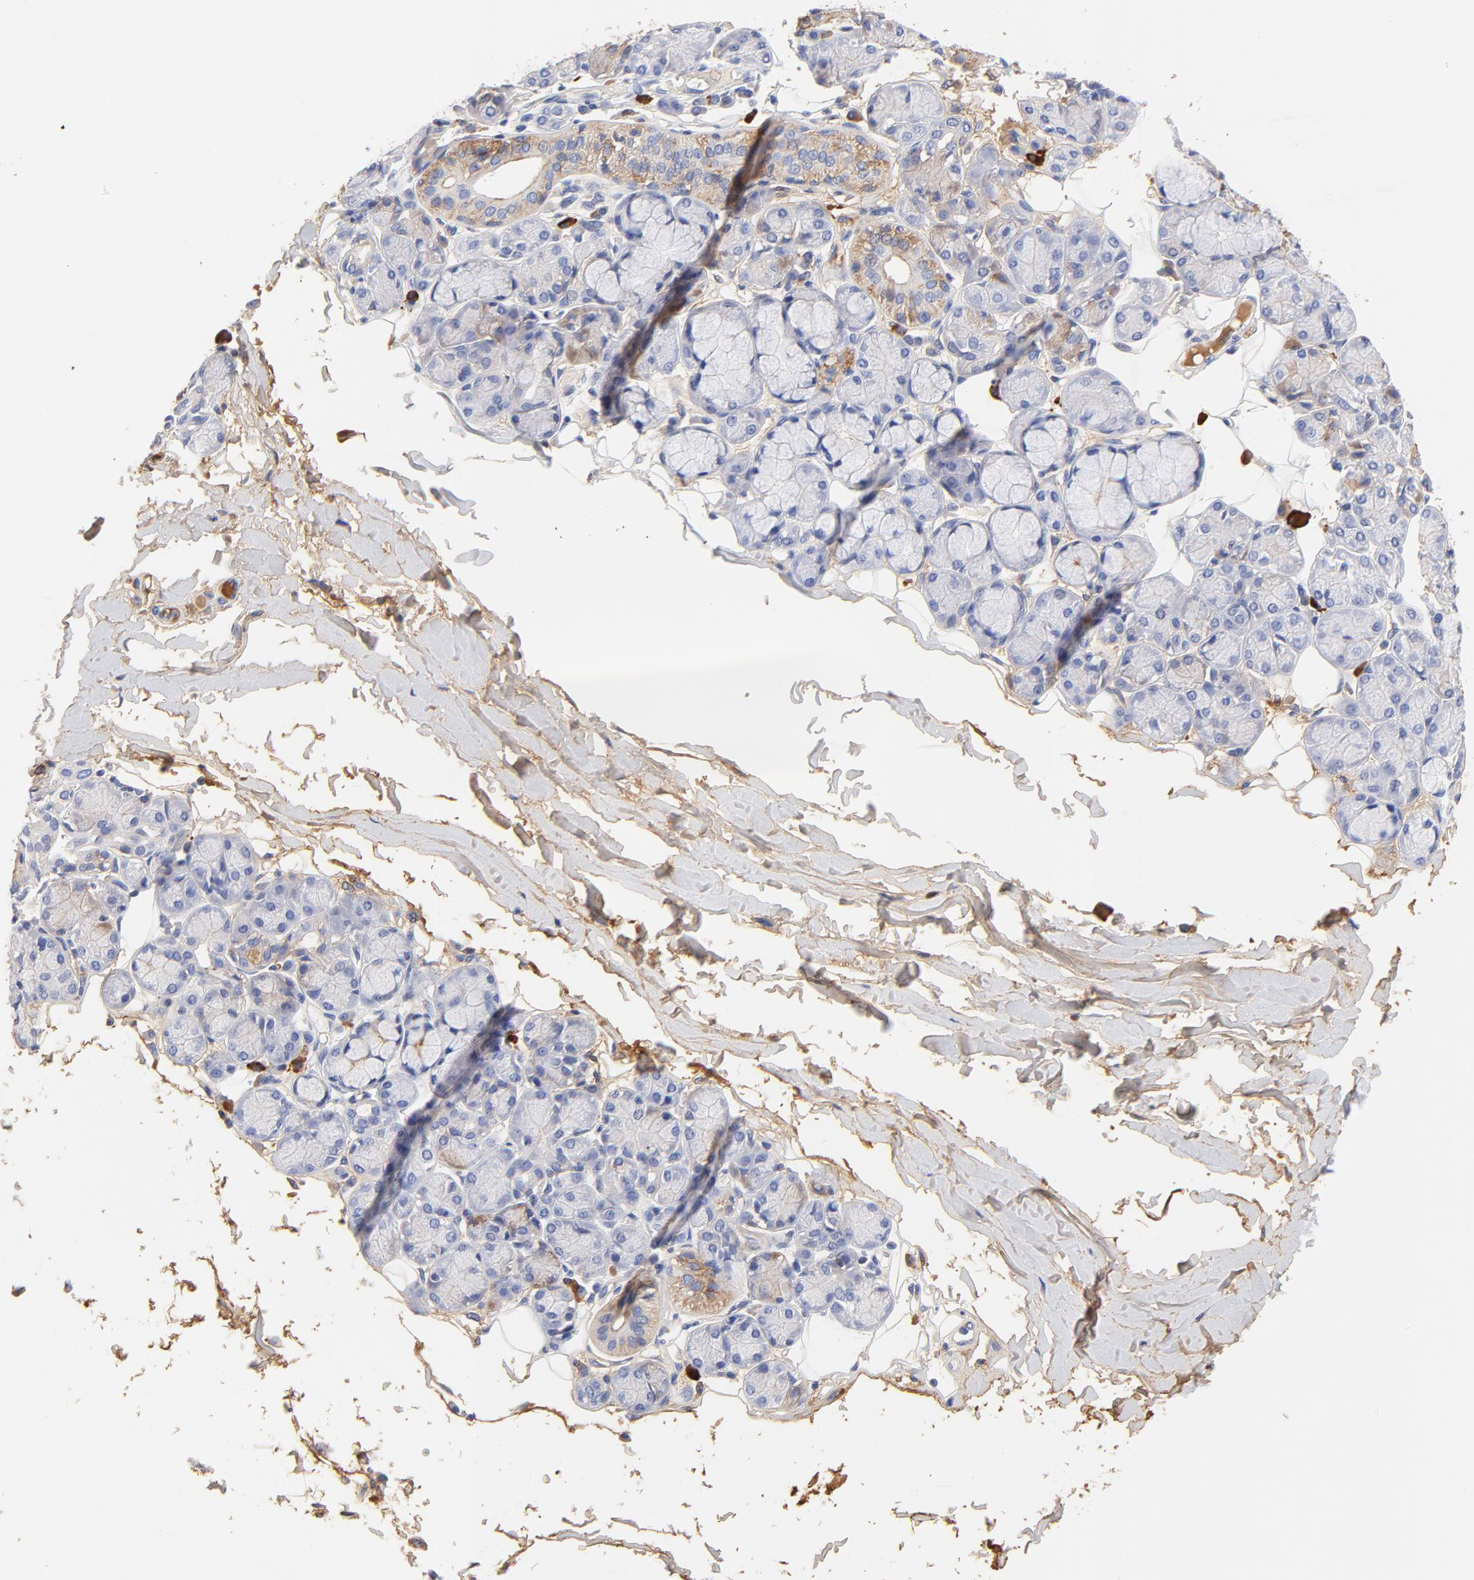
{"staining": {"intensity": "weak", "quantity": "25%-75%", "location": "cytoplasmic/membranous"}, "tissue": "salivary gland", "cell_type": "Glandular cells", "image_type": "normal", "snomed": [{"axis": "morphology", "description": "Normal tissue, NOS"}, {"axis": "topography", "description": "Salivary gland"}], "caption": "IHC of benign salivary gland exhibits low levels of weak cytoplasmic/membranous staining in approximately 25%-75% of glandular cells.", "gene": "IGLV3", "patient": {"sex": "male", "age": 54}}